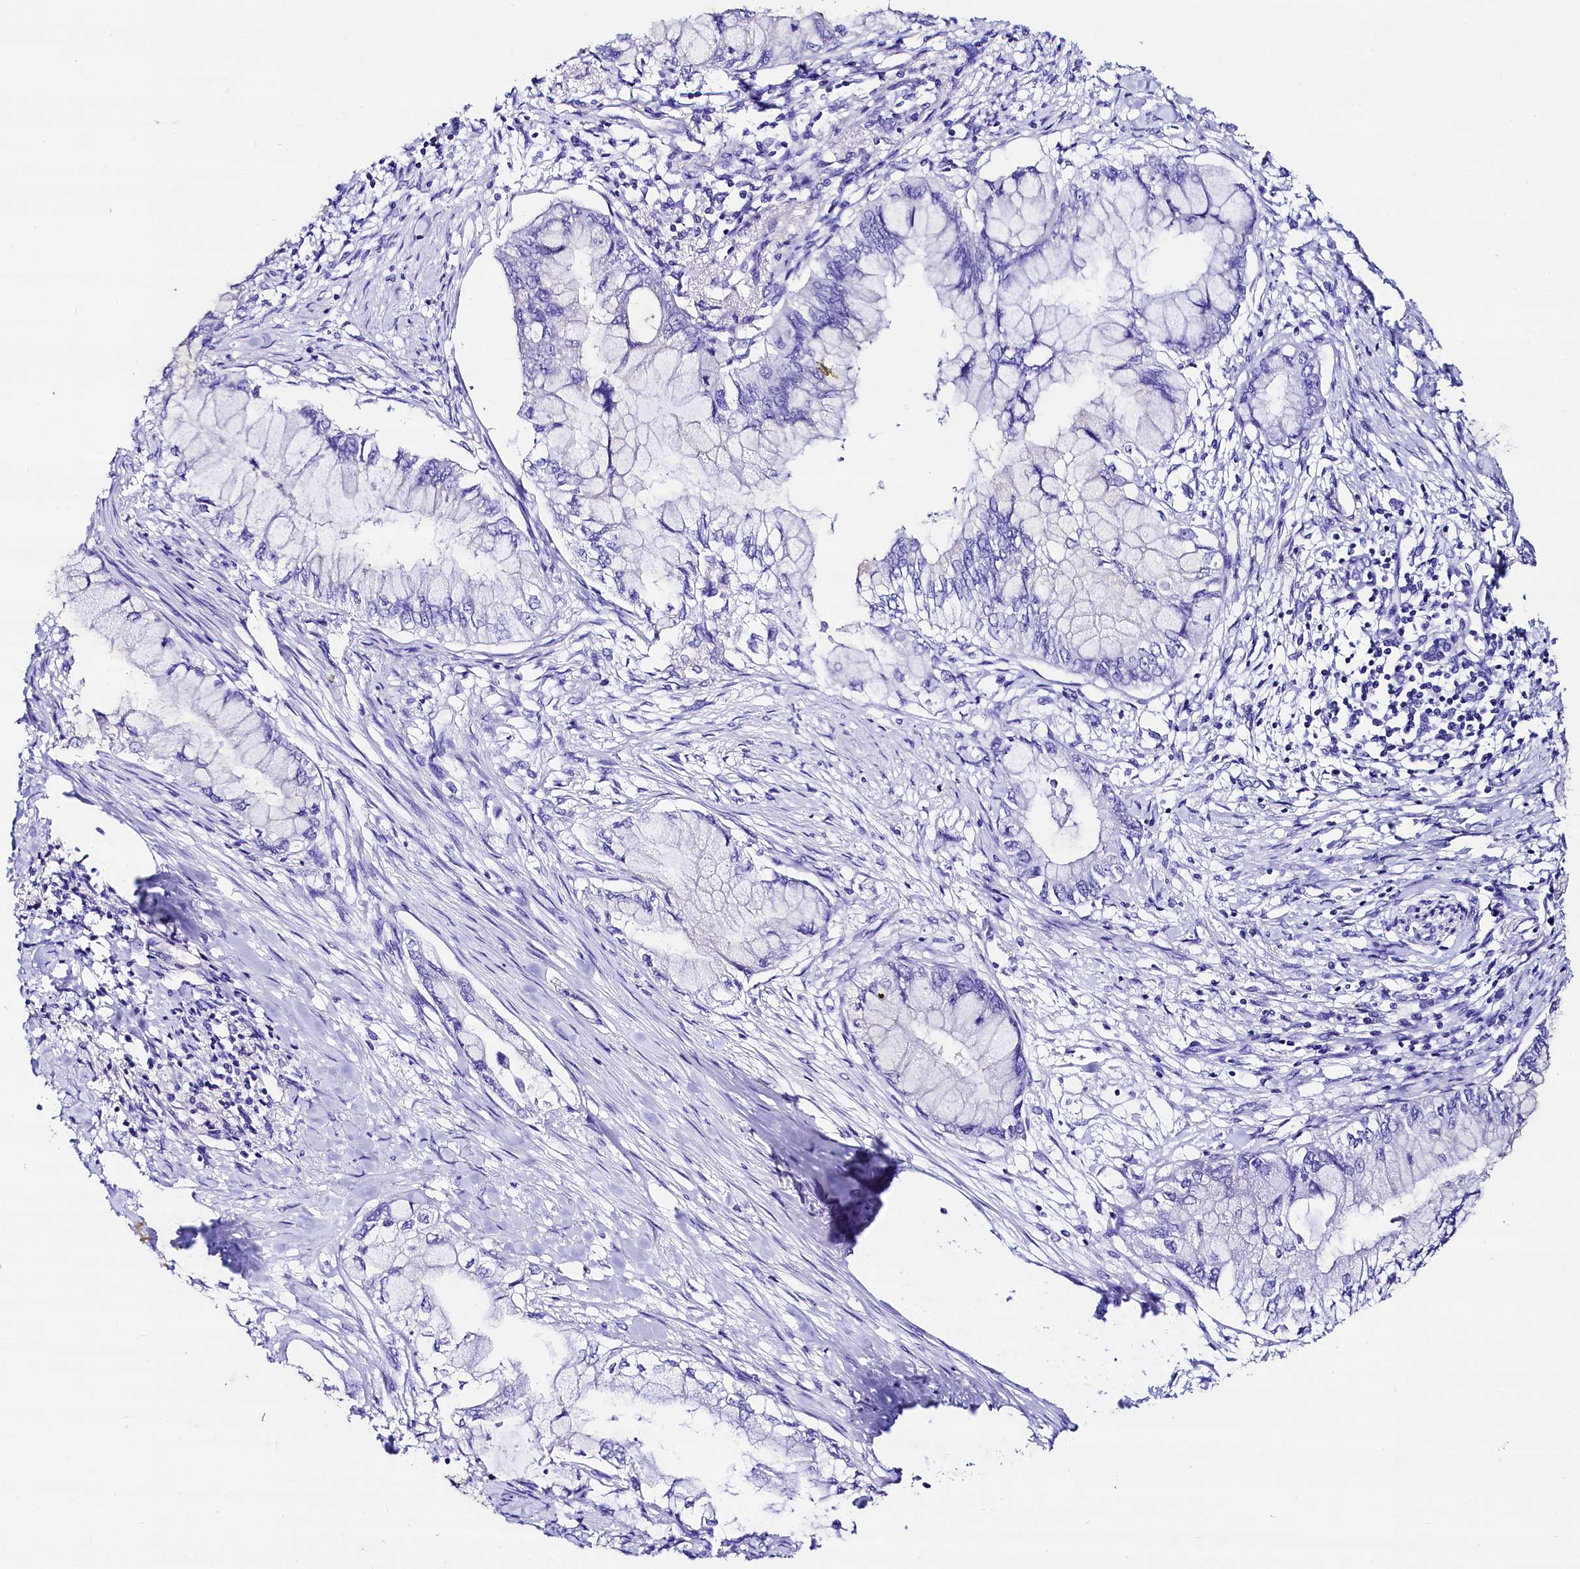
{"staining": {"intensity": "negative", "quantity": "none", "location": "none"}, "tissue": "pancreatic cancer", "cell_type": "Tumor cells", "image_type": "cancer", "snomed": [{"axis": "morphology", "description": "Adenocarcinoma, NOS"}, {"axis": "topography", "description": "Pancreas"}], "caption": "An image of human pancreatic adenocarcinoma is negative for staining in tumor cells.", "gene": "RBP3", "patient": {"sex": "male", "age": 48}}